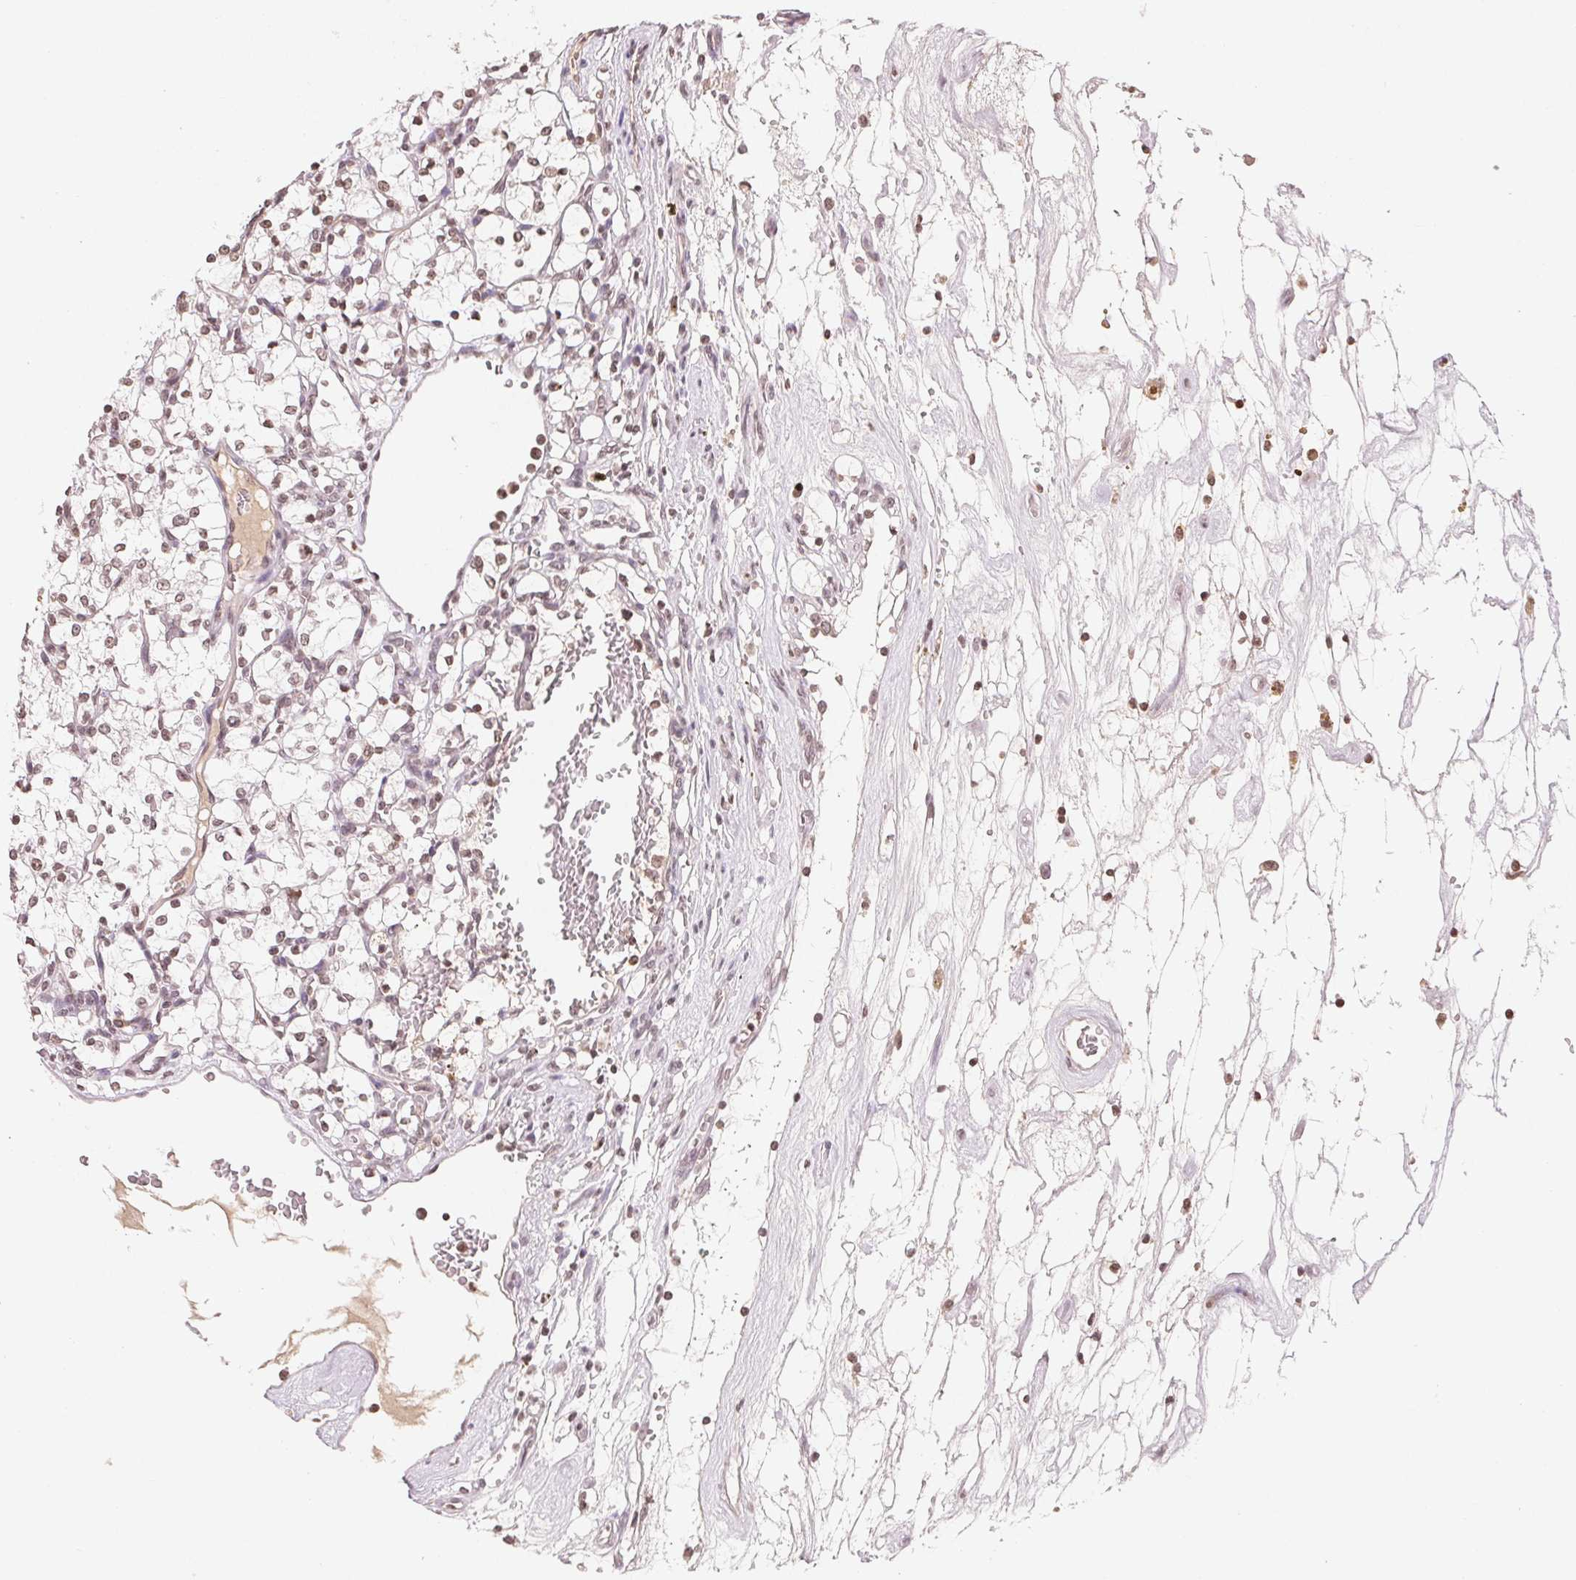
{"staining": {"intensity": "weak", "quantity": ">75%", "location": "nuclear"}, "tissue": "renal cancer", "cell_type": "Tumor cells", "image_type": "cancer", "snomed": [{"axis": "morphology", "description": "Adenocarcinoma, NOS"}, {"axis": "topography", "description": "Kidney"}], "caption": "Renal adenocarcinoma tissue exhibits weak nuclear staining in about >75% of tumor cells", "gene": "TBP", "patient": {"sex": "female", "age": 69}}